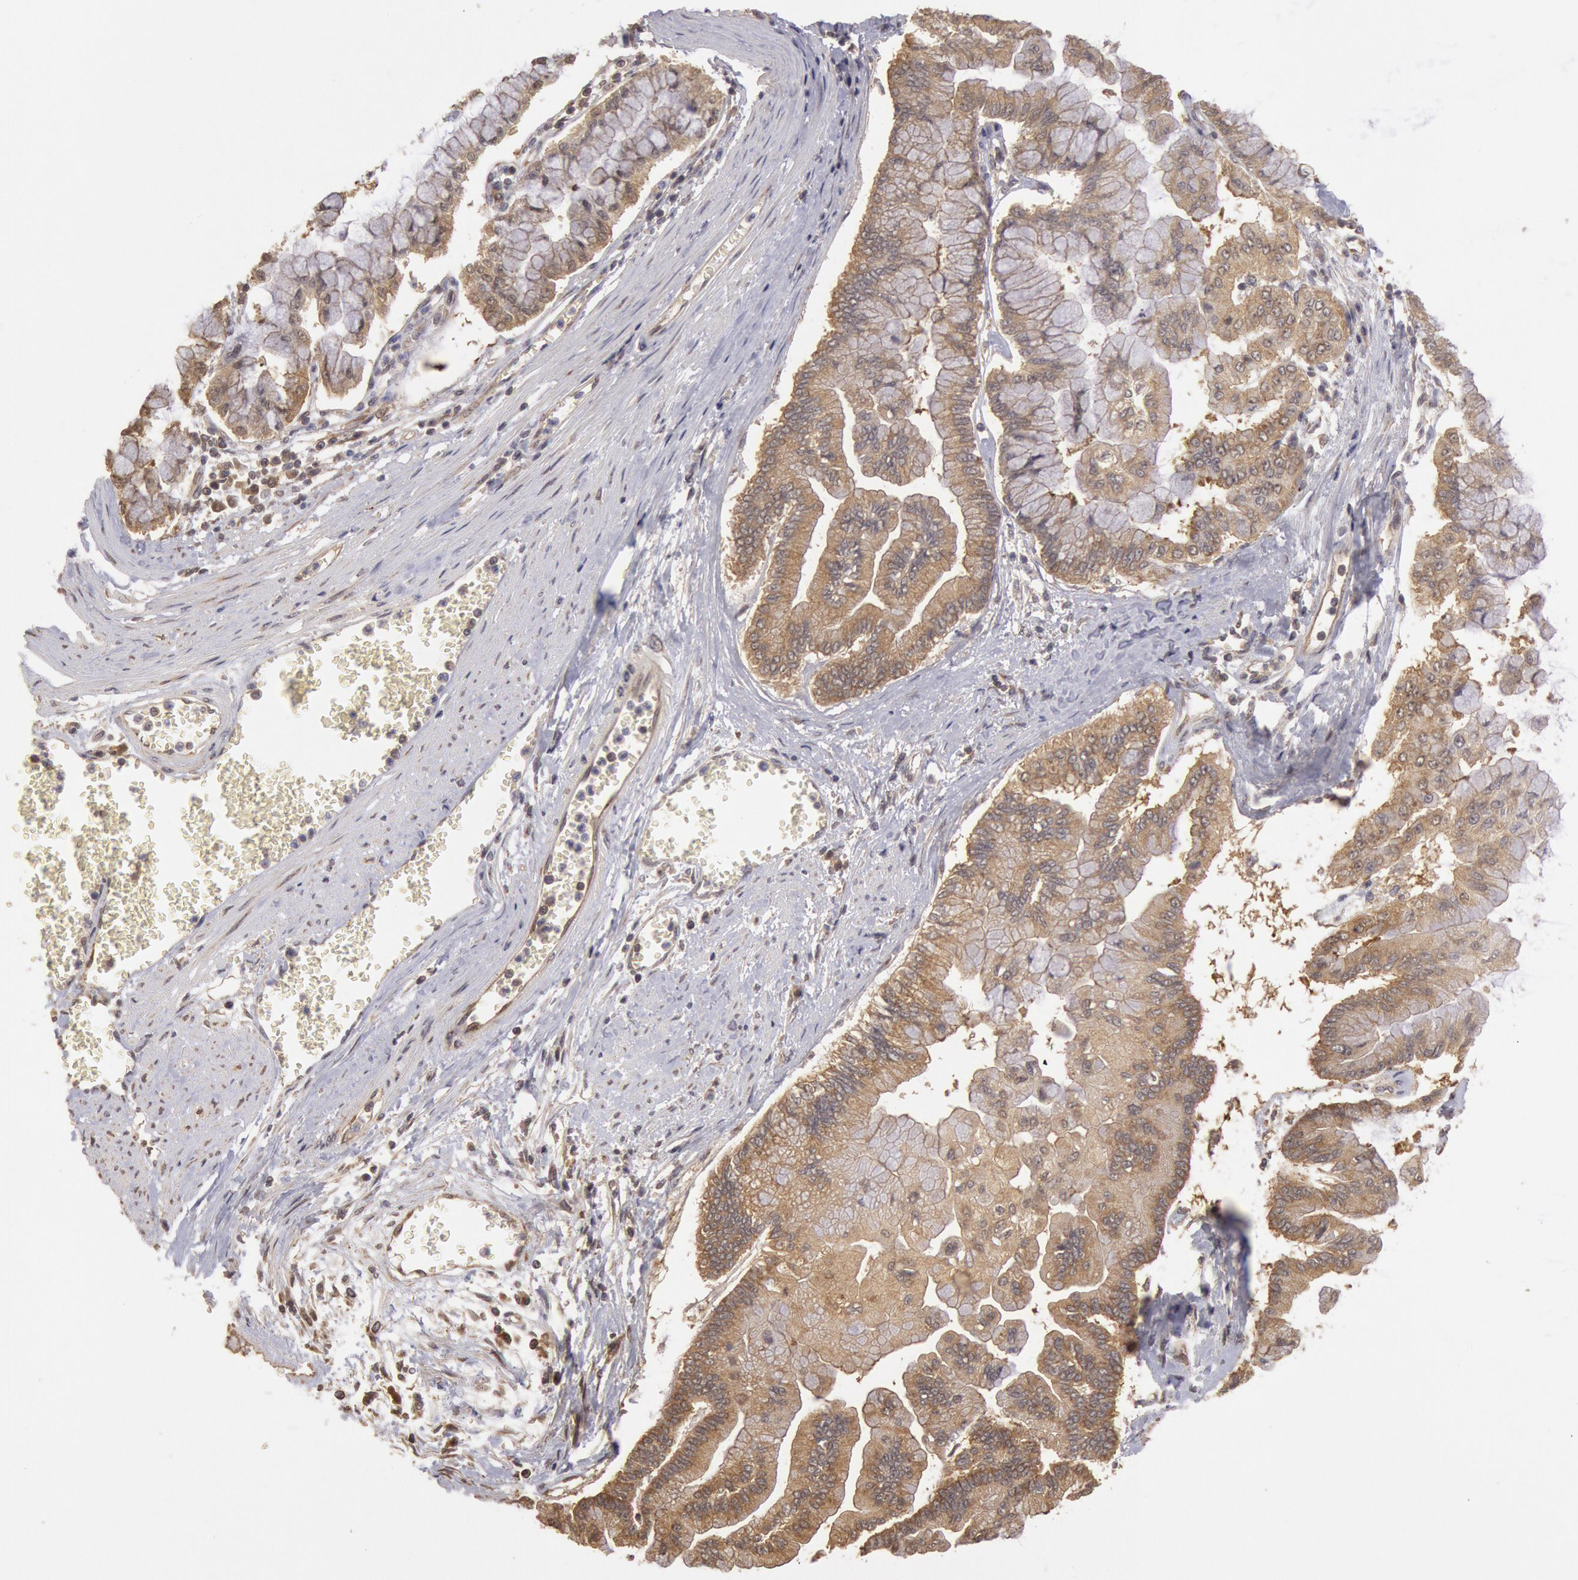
{"staining": {"intensity": "moderate", "quantity": ">75%", "location": "cytoplasmic/membranous"}, "tissue": "liver cancer", "cell_type": "Tumor cells", "image_type": "cancer", "snomed": [{"axis": "morphology", "description": "Cholangiocarcinoma"}, {"axis": "topography", "description": "Liver"}], "caption": "Immunohistochemistry staining of liver cancer (cholangiocarcinoma), which displays medium levels of moderate cytoplasmic/membranous staining in approximately >75% of tumor cells indicating moderate cytoplasmic/membranous protein expression. The staining was performed using DAB (brown) for protein detection and nuclei were counterstained in hematoxylin (blue).", "gene": "USP14", "patient": {"sex": "female", "age": 79}}